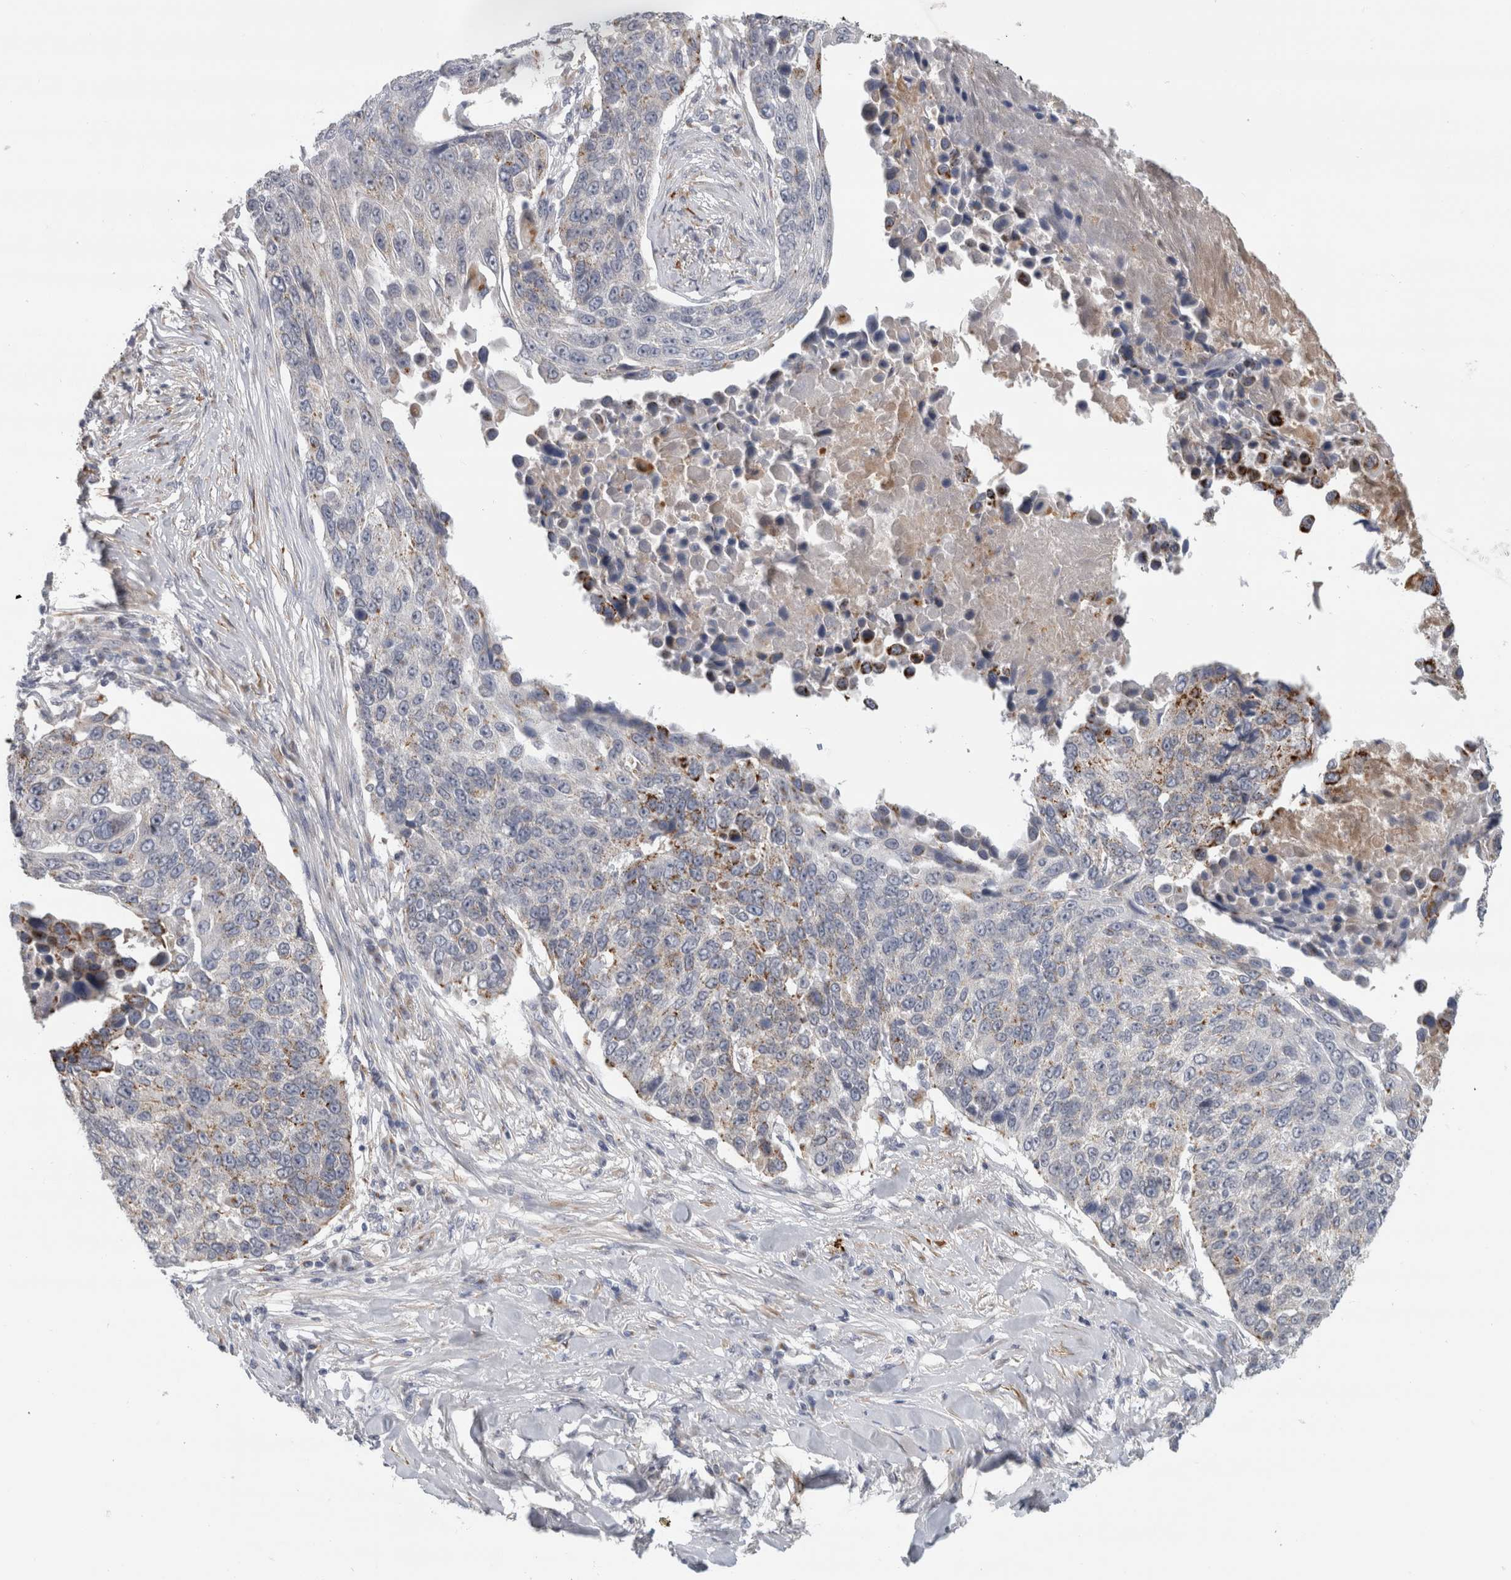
{"staining": {"intensity": "strong", "quantity": "25%-75%", "location": "cytoplasmic/membranous"}, "tissue": "lung cancer", "cell_type": "Tumor cells", "image_type": "cancer", "snomed": [{"axis": "morphology", "description": "Squamous cell carcinoma, NOS"}, {"axis": "topography", "description": "Lung"}], "caption": "A high amount of strong cytoplasmic/membranous expression is identified in about 25%-75% of tumor cells in lung squamous cell carcinoma tissue. Using DAB (3,3'-diaminobenzidine) (brown) and hematoxylin (blue) stains, captured at high magnification using brightfield microscopy.", "gene": "MGAT1", "patient": {"sex": "male", "age": 66}}